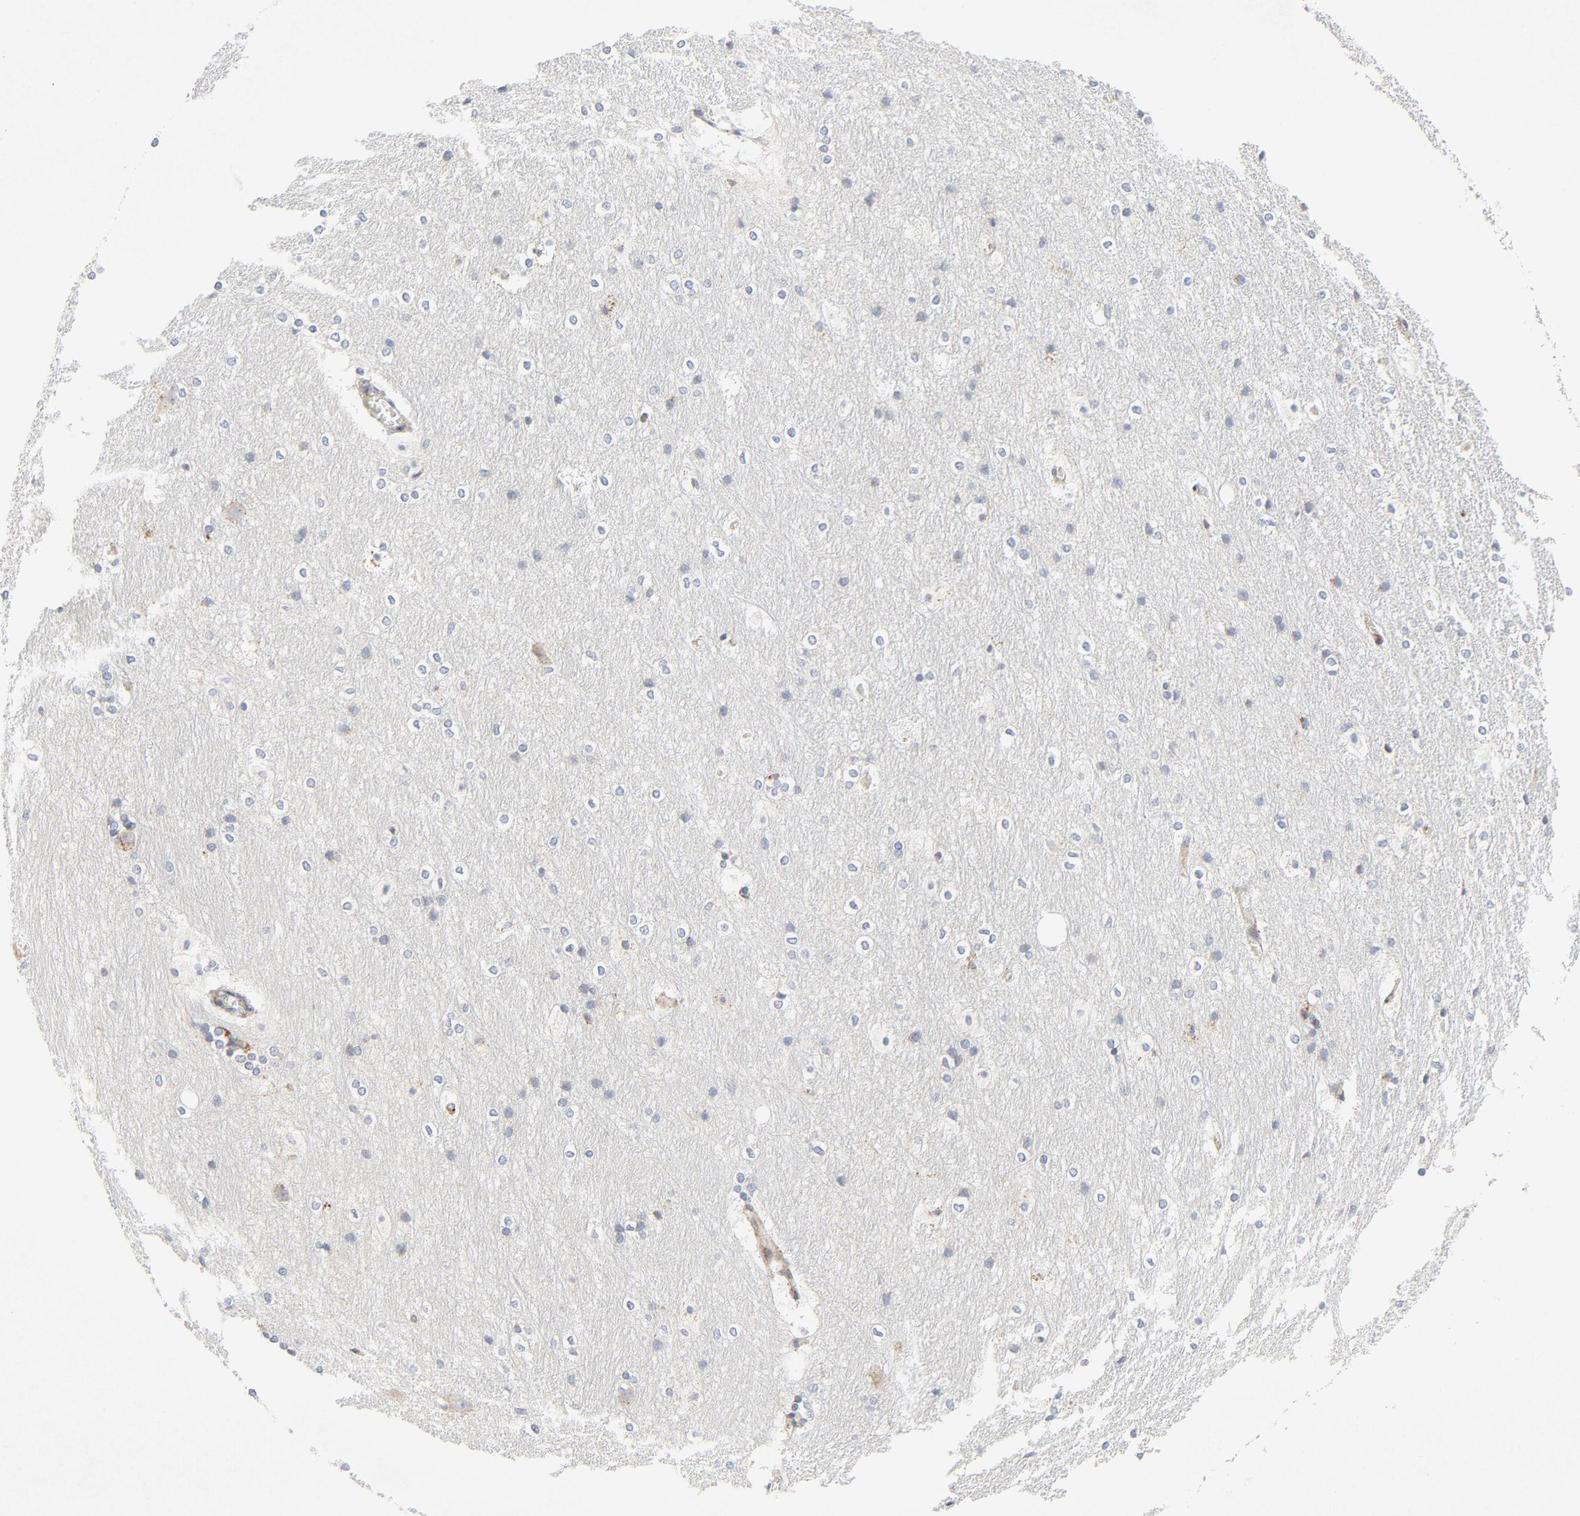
{"staining": {"intensity": "negative", "quantity": "none", "location": "none"}, "tissue": "hippocampus", "cell_type": "Glial cells", "image_type": "normal", "snomed": [{"axis": "morphology", "description": "Normal tissue, NOS"}, {"axis": "topography", "description": "Hippocampus"}], "caption": "High power microscopy histopathology image of an immunohistochemistry (IHC) histopathology image of unremarkable hippocampus, revealing no significant positivity in glial cells.", "gene": "LRP6", "patient": {"sex": "female", "age": 19}}